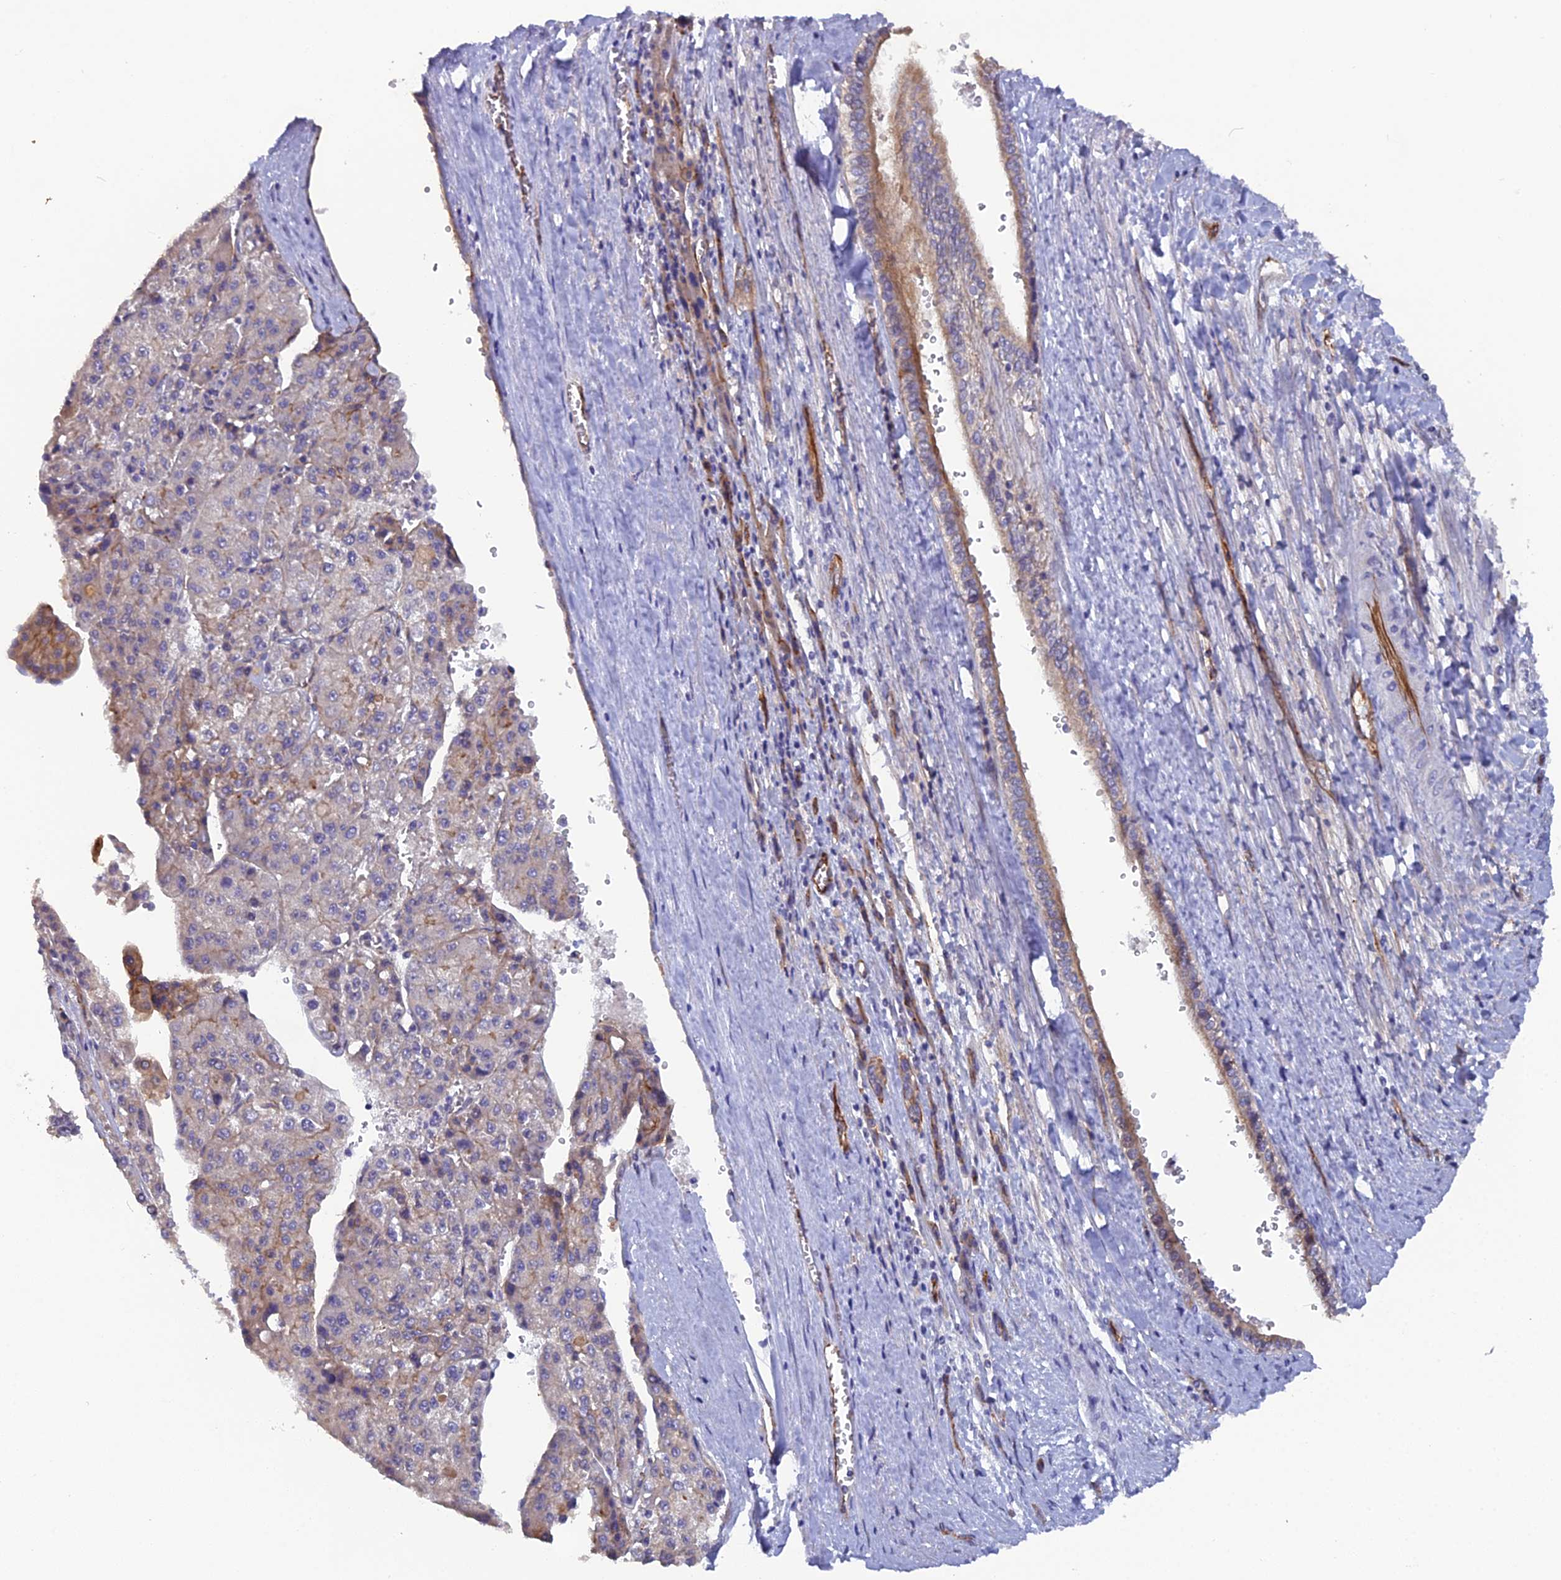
{"staining": {"intensity": "weak", "quantity": "<25%", "location": "cytoplasmic/membranous"}, "tissue": "liver cancer", "cell_type": "Tumor cells", "image_type": "cancer", "snomed": [{"axis": "morphology", "description": "Carcinoma, Hepatocellular, NOS"}, {"axis": "topography", "description": "Liver"}], "caption": "Tumor cells are negative for protein expression in human liver cancer.", "gene": "CFAP47", "patient": {"sex": "female", "age": 73}}